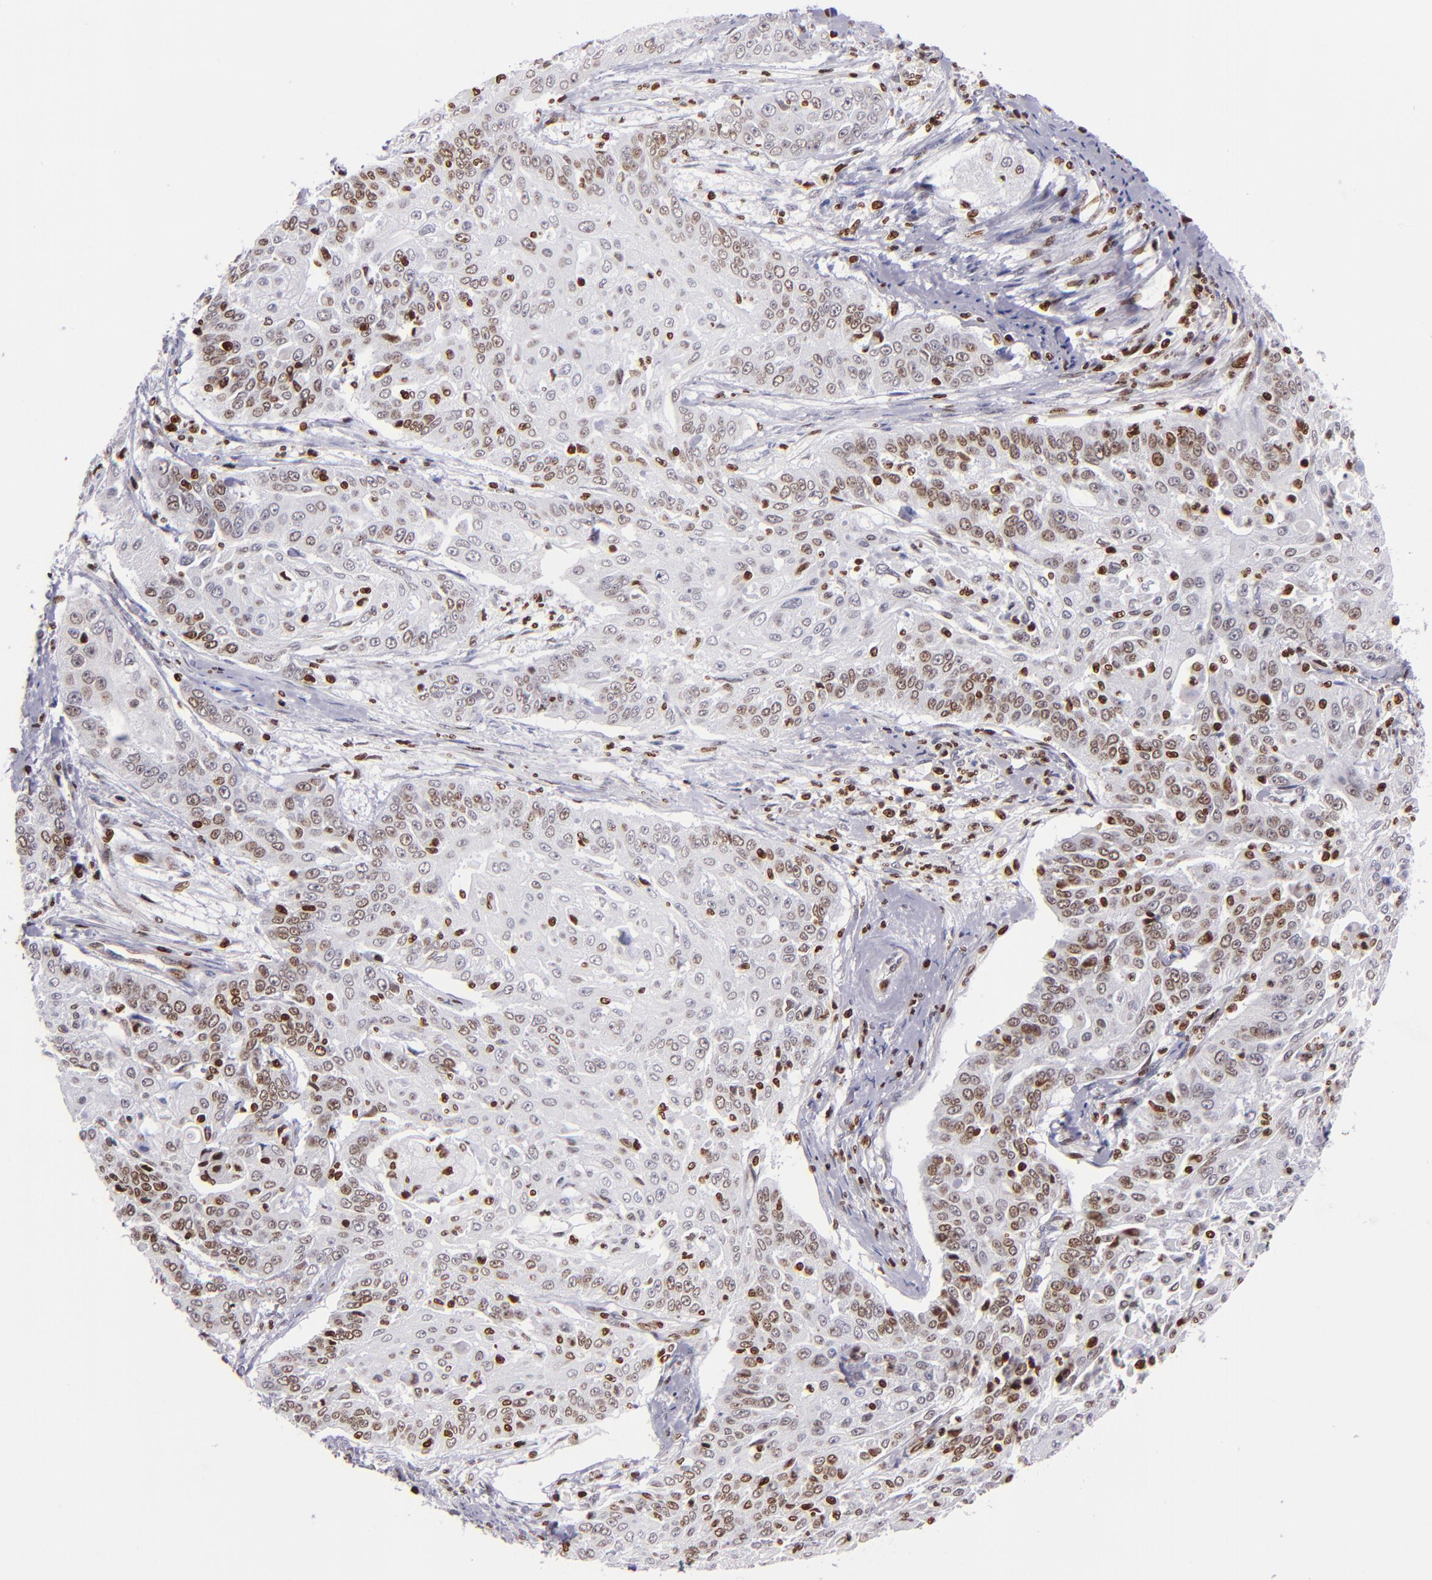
{"staining": {"intensity": "moderate", "quantity": ">75%", "location": "nuclear"}, "tissue": "cervical cancer", "cell_type": "Tumor cells", "image_type": "cancer", "snomed": [{"axis": "morphology", "description": "Squamous cell carcinoma, NOS"}, {"axis": "topography", "description": "Cervix"}], "caption": "There is medium levels of moderate nuclear staining in tumor cells of cervical squamous cell carcinoma, as demonstrated by immunohistochemical staining (brown color).", "gene": "CDKL5", "patient": {"sex": "female", "age": 64}}